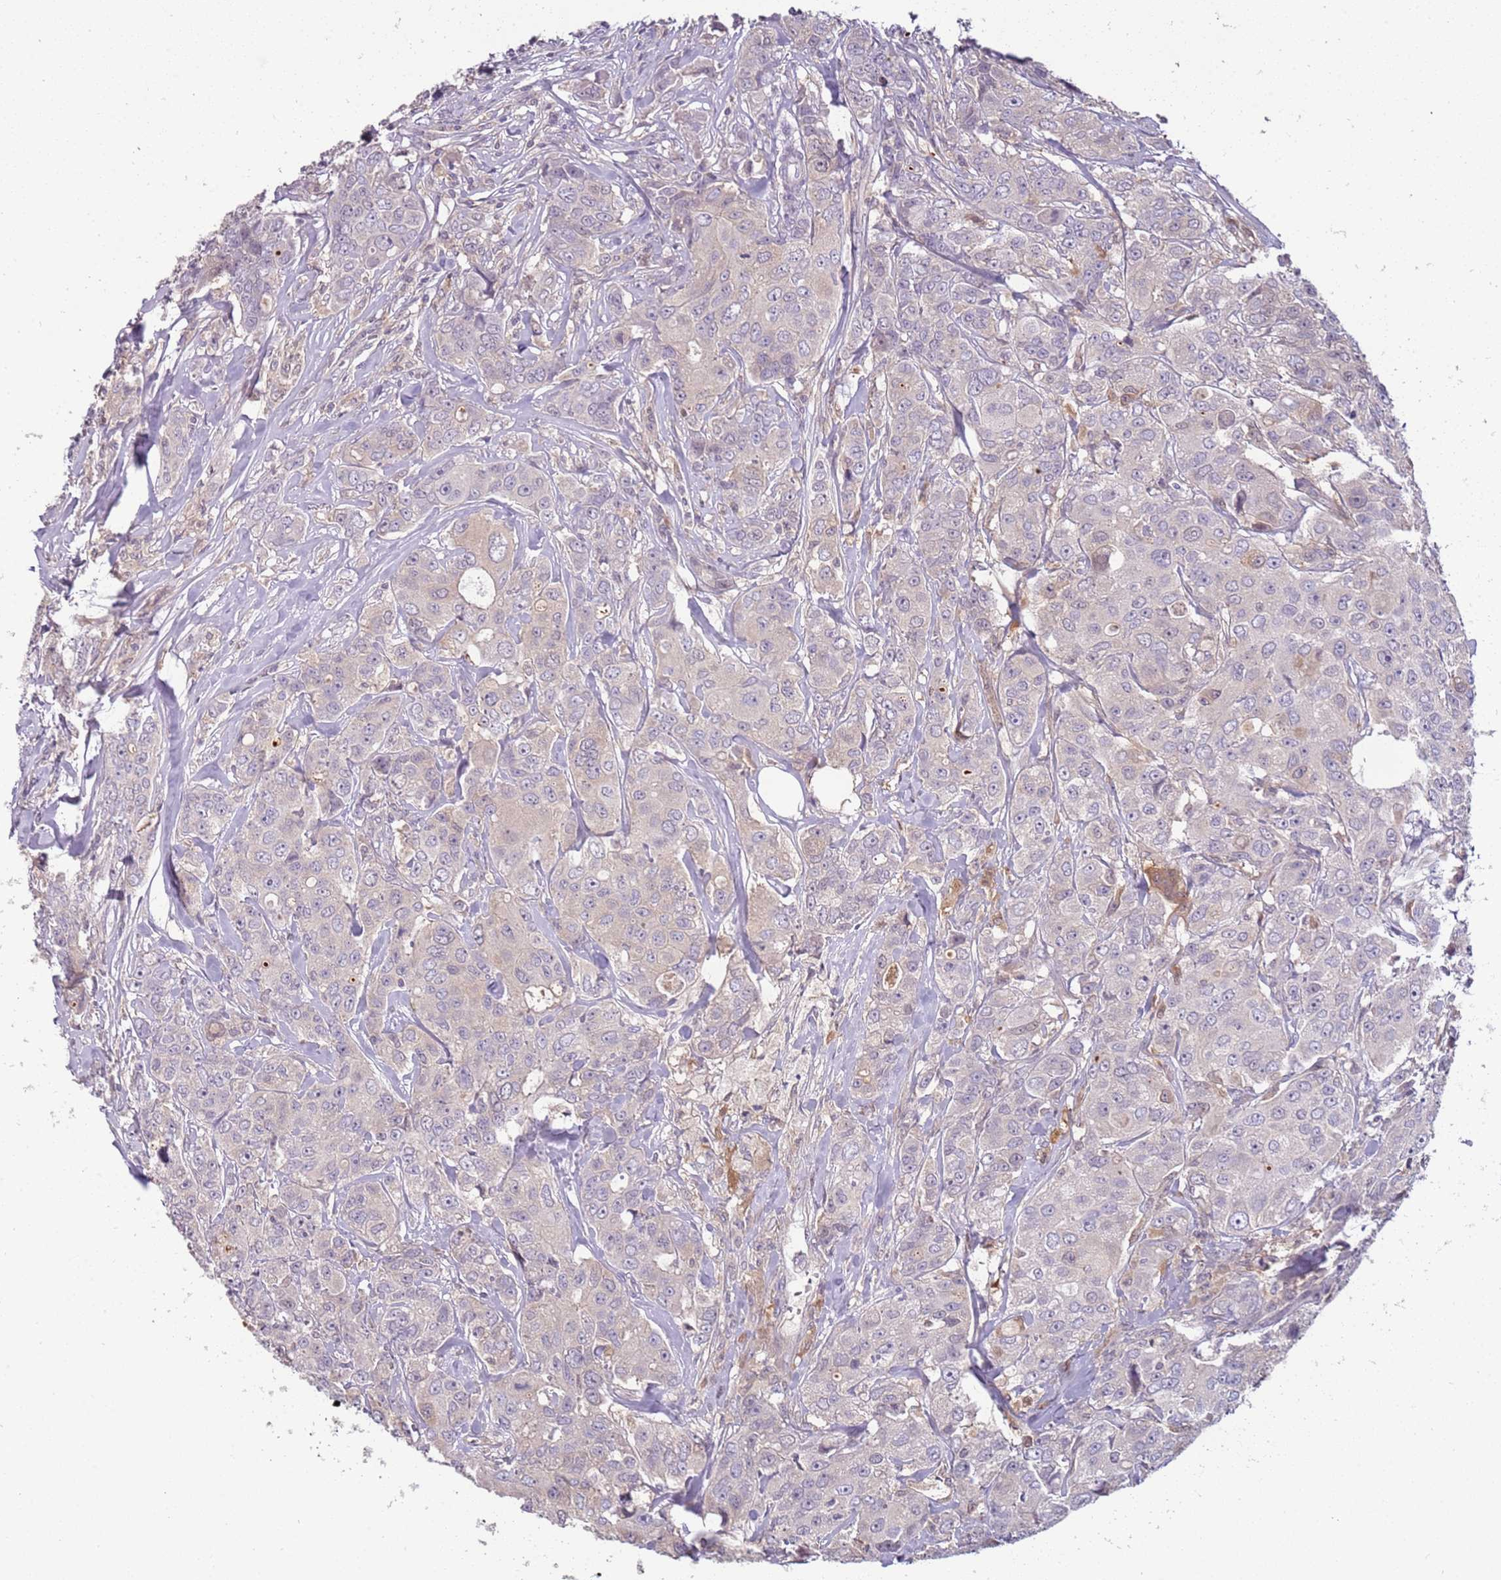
{"staining": {"intensity": "negative", "quantity": "none", "location": "none"}, "tissue": "breast cancer", "cell_type": "Tumor cells", "image_type": "cancer", "snomed": [{"axis": "morphology", "description": "Duct carcinoma"}, {"axis": "topography", "description": "Breast"}], "caption": "Immunohistochemistry of breast cancer (infiltrating ductal carcinoma) displays no expression in tumor cells.", "gene": "ARHGAP5", "patient": {"sex": "female", "age": 43}}